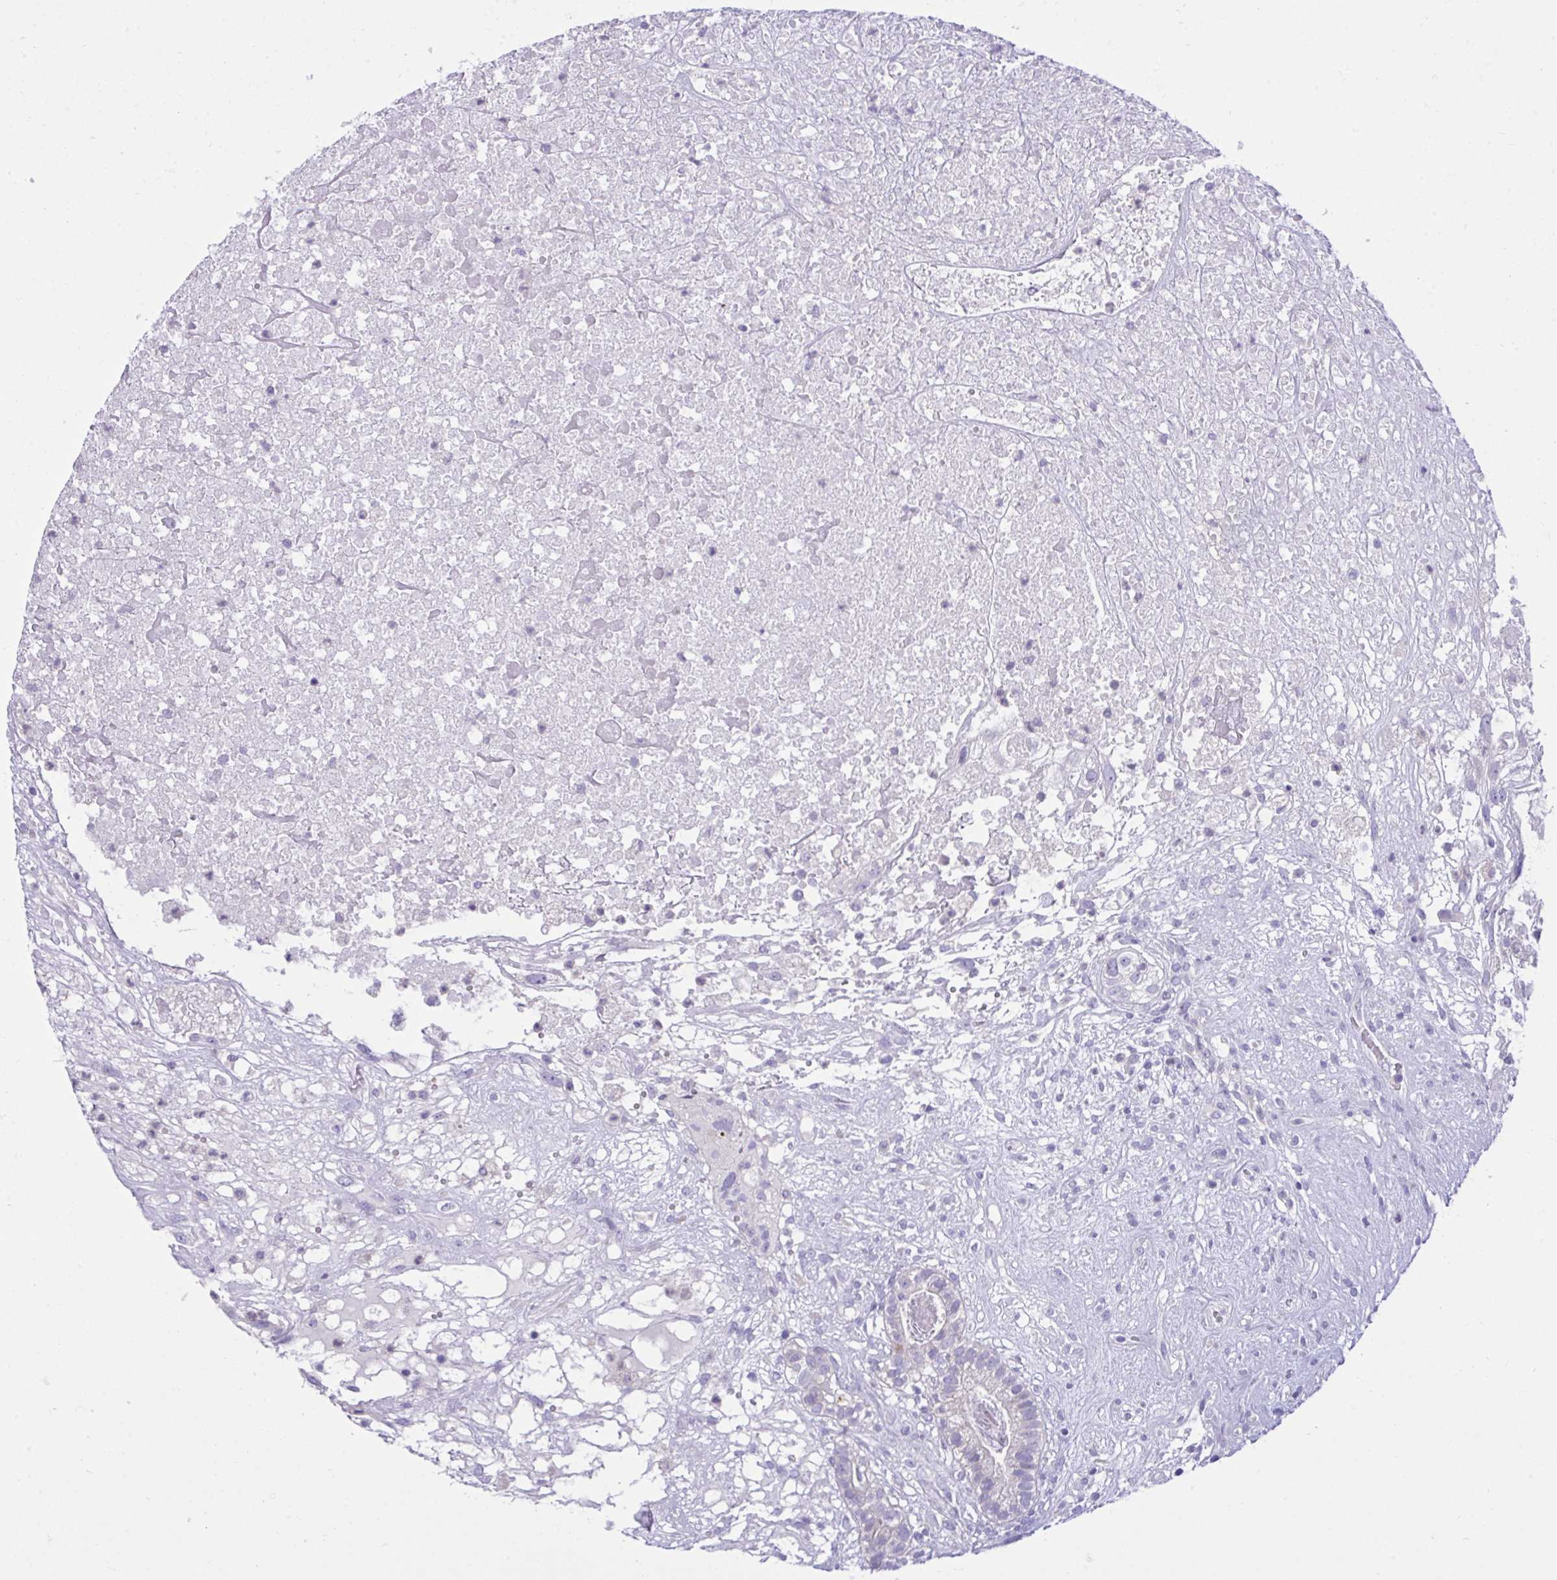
{"staining": {"intensity": "negative", "quantity": "none", "location": "none"}, "tissue": "testis cancer", "cell_type": "Tumor cells", "image_type": "cancer", "snomed": [{"axis": "morphology", "description": "Seminoma, NOS"}, {"axis": "morphology", "description": "Carcinoma, Embryonal, NOS"}, {"axis": "topography", "description": "Testis"}], "caption": "DAB immunohistochemical staining of human testis cancer reveals no significant positivity in tumor cells.", "gene": "PLEKHH1", "patient": {"sex": "male", "age": 41}}